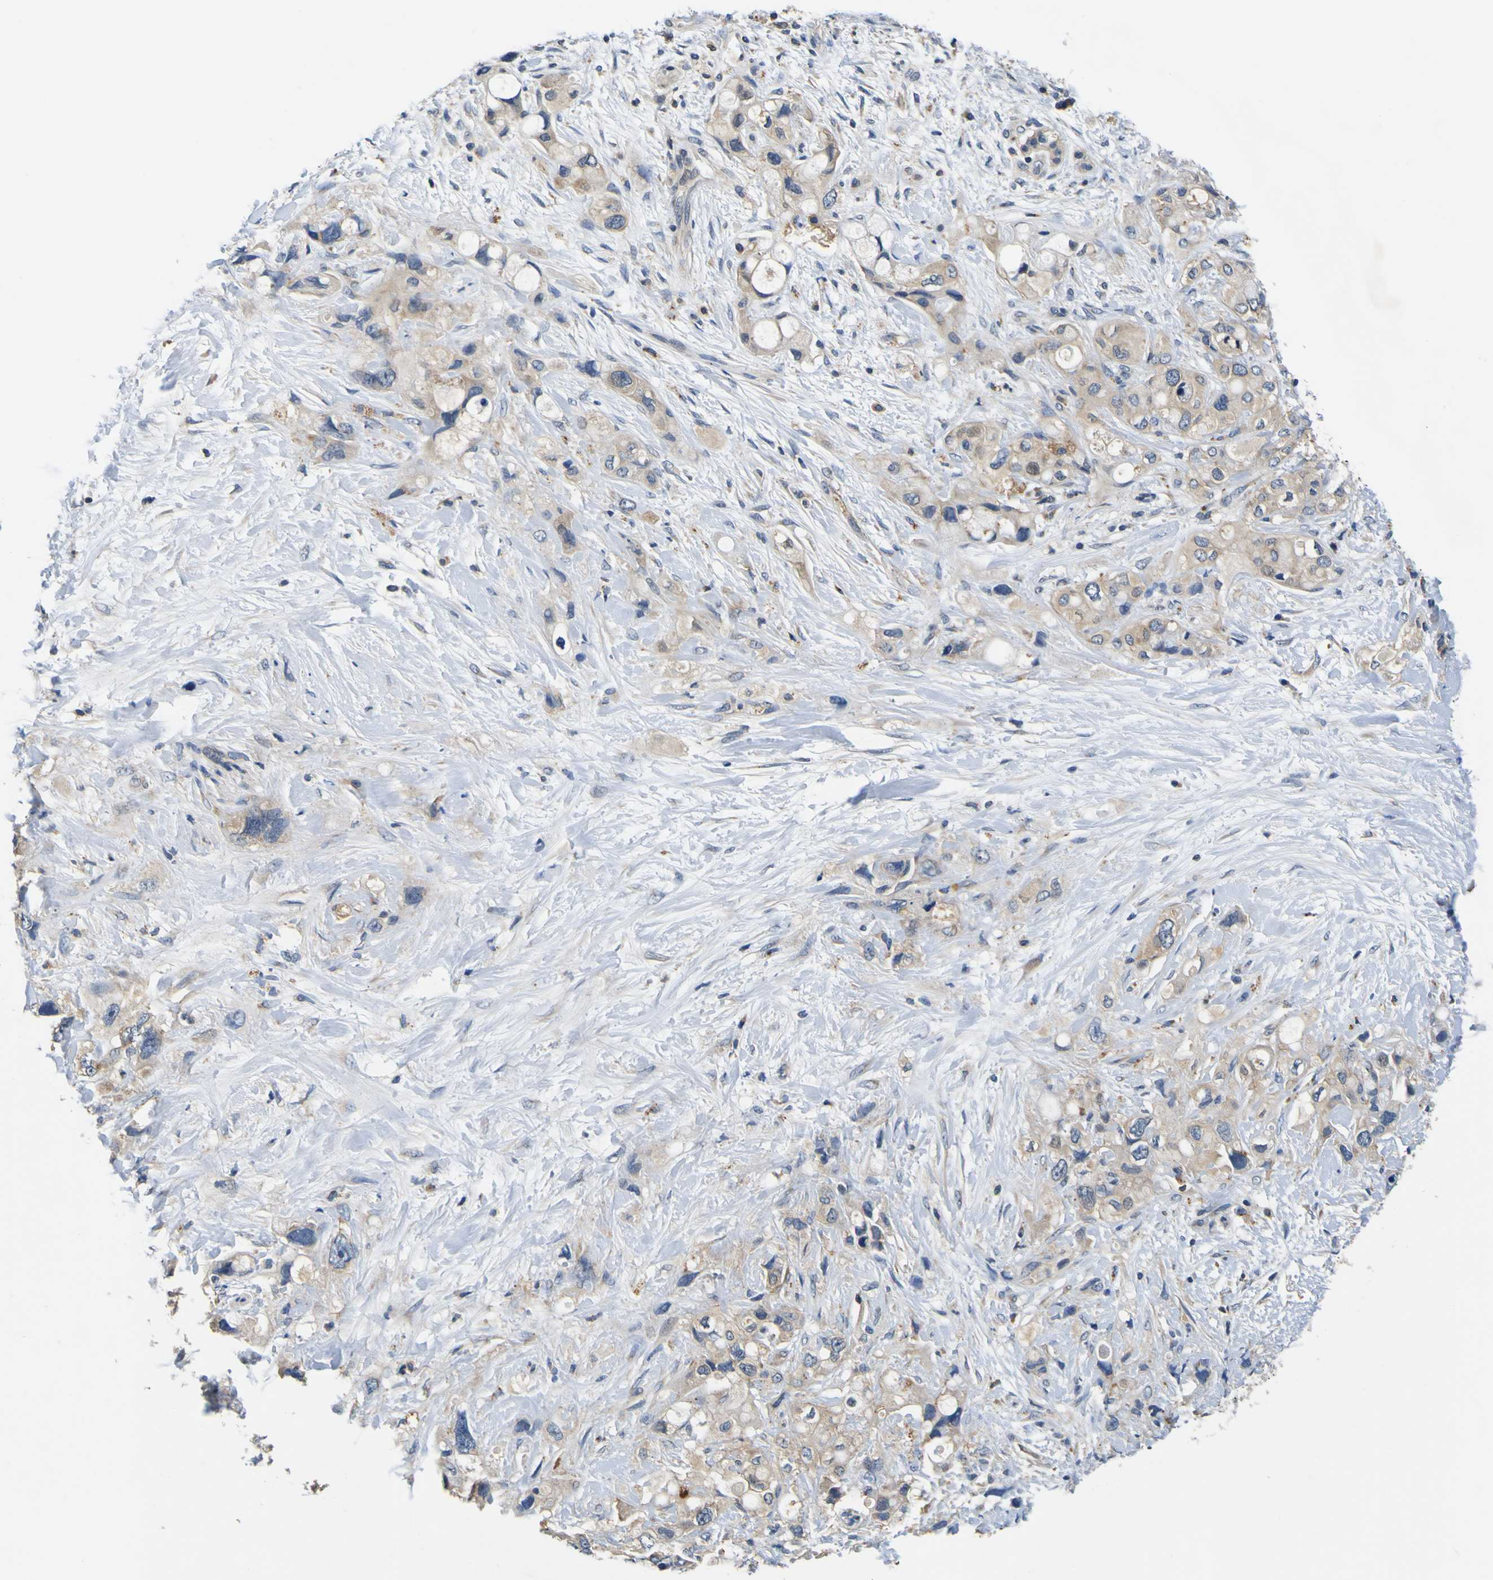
{"staining": {"intensity": "weak", "quantity": ">75%", "location": "cytoplasmic/membranous"}, "tissue": "pancreatic cancer", "cell_type": "Tumor cells", "image_type": "cancer", "snomed": [{"axis": "morphology", "description": "Adenocarcinoma, NOS"}, {"axis": "topography", "description": "Pancreas"}], "caption": "A histopathology image of human pancreatic adenocarcinoma stained for a protein shows weak cytoplasmic/membranous brown staining in tumor cells.", "gene": "TNIK", "patient": {"sex": "female", "age": 56}}